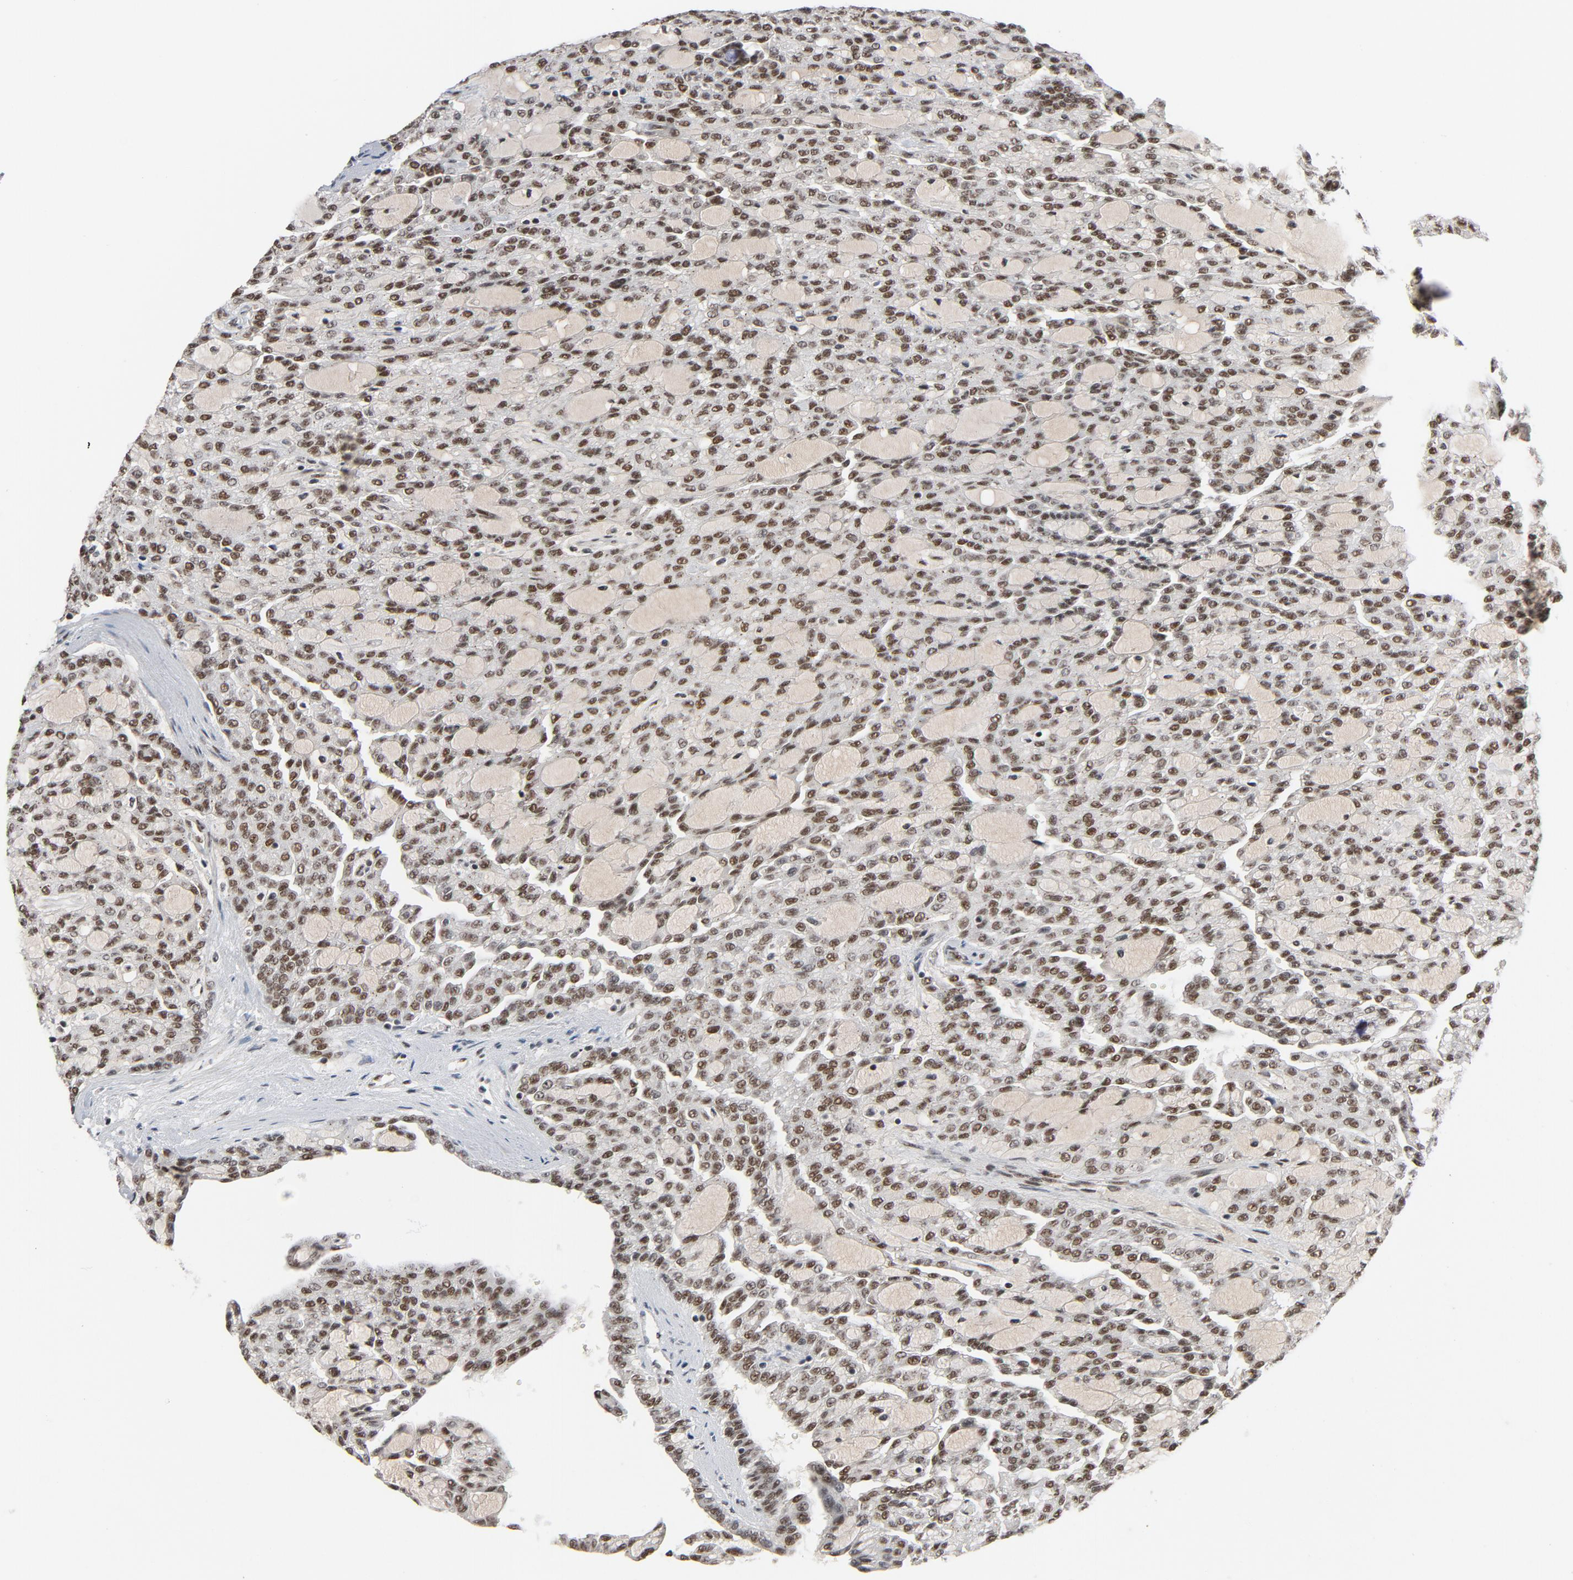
{"staining": {"intensity": "moderate", "quantity": ">75%", "location": "nuclear"}, "tissue": "renal cancer", "cell_type": "Tumor cells", "image_type": "cancer", "snomed": [{"axis": "morphology", "description": "Adenocarcinoma, NOS"}, {"axis": "topography", "description": "Kidney"}], "caption": "Protein expression analysis of renal cancer (adenocarcinoma) shows moderate nuclear staining in about >75% of tumor cells.", "gene": "SMARCD1", "patient": {"sex": "male", "age": 63}}